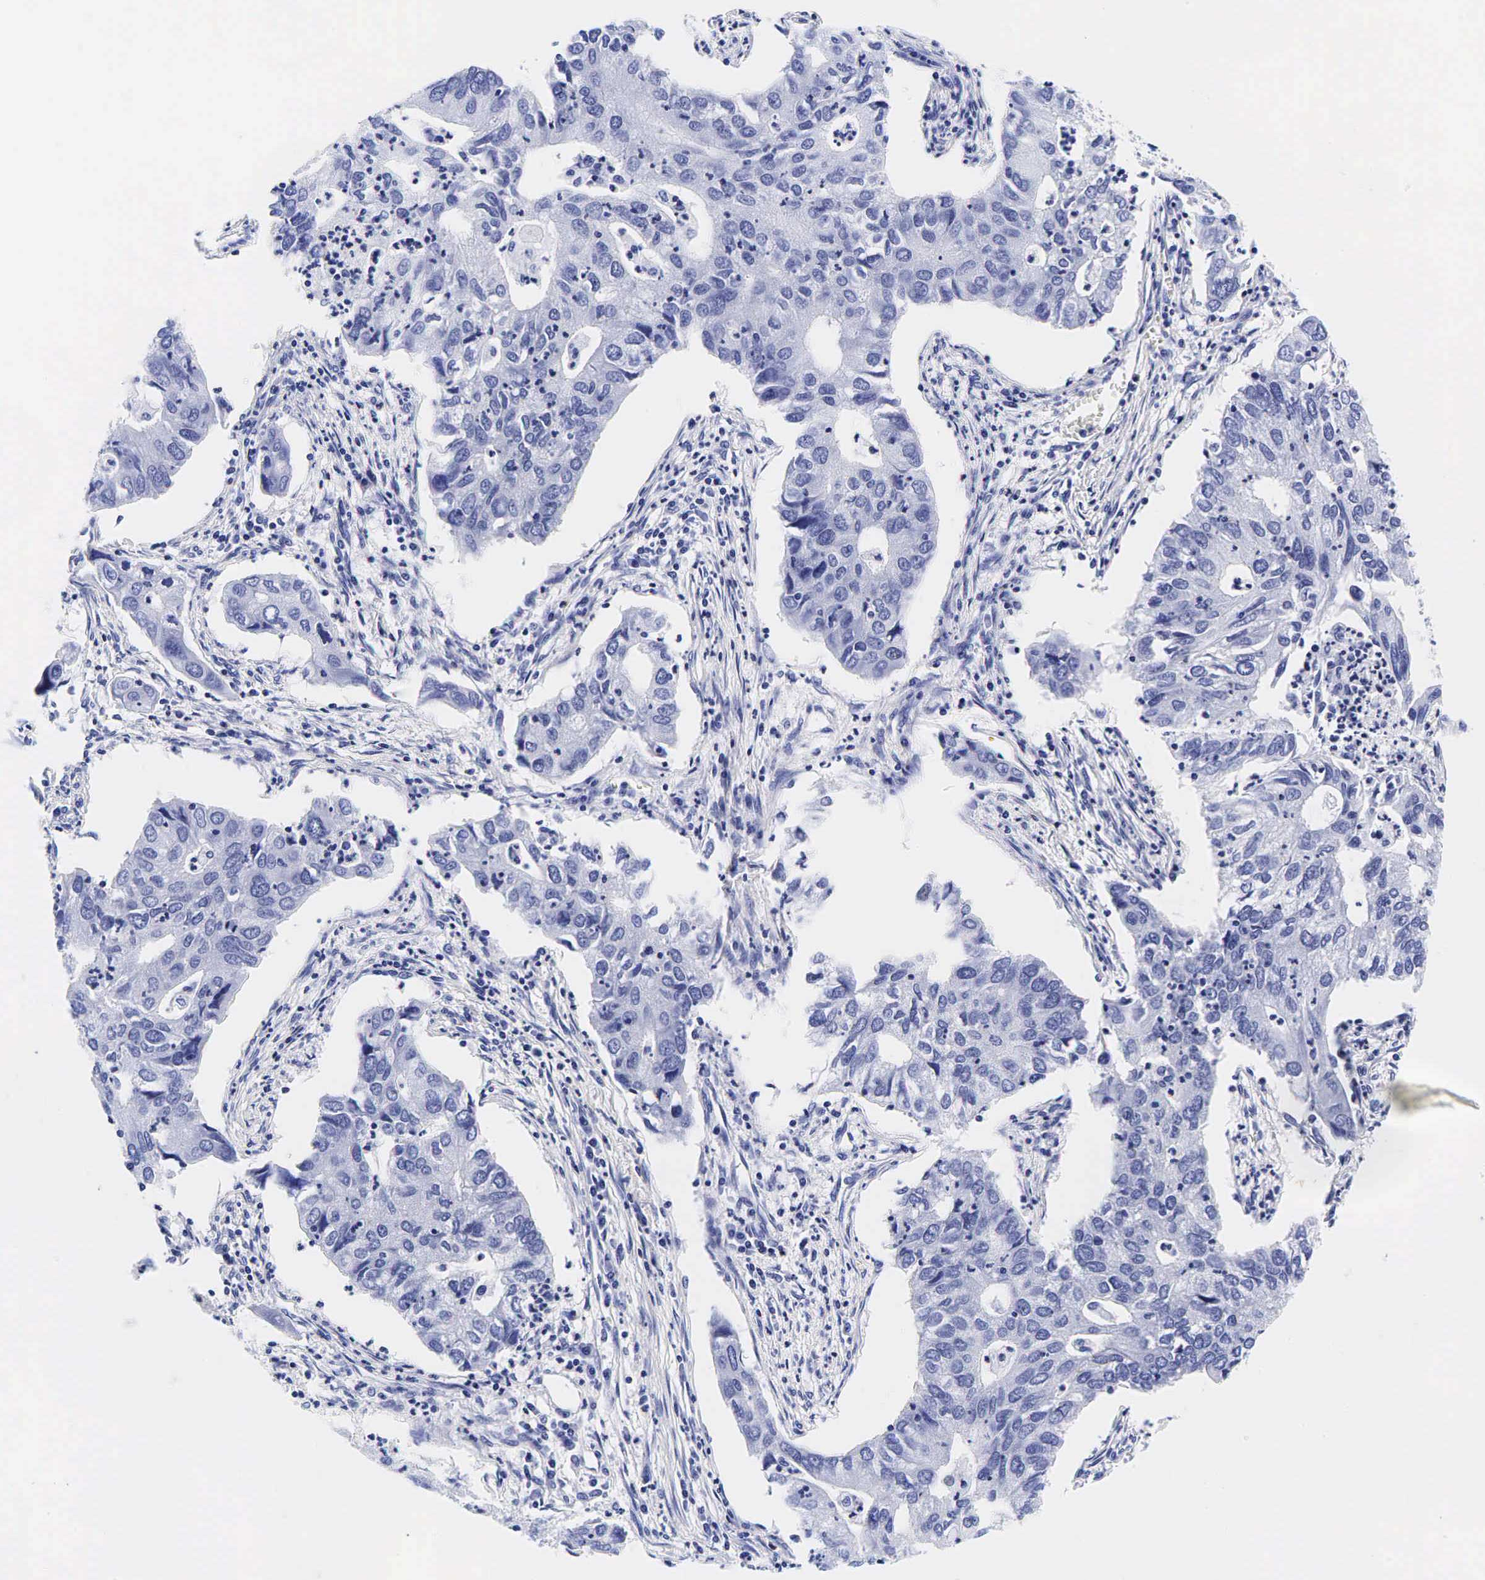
{"staining": {"intensity": "negative", "quantity": "none", "location": "none"}, "tissue": "lung cancer", "cell_type": "Tumor cells", "image_type": "cancer", "snomed": [{"axis": "morphology", "description": "Adenocarcinoma, NOS"}, {"axis": "topography", "description": "Lung"}], "caption": "Histopathology image shows no protein expression in tumor cells of lung cancer tissue.", "gene": "GCG", "patient": {"sex": "male", "age": 48}}